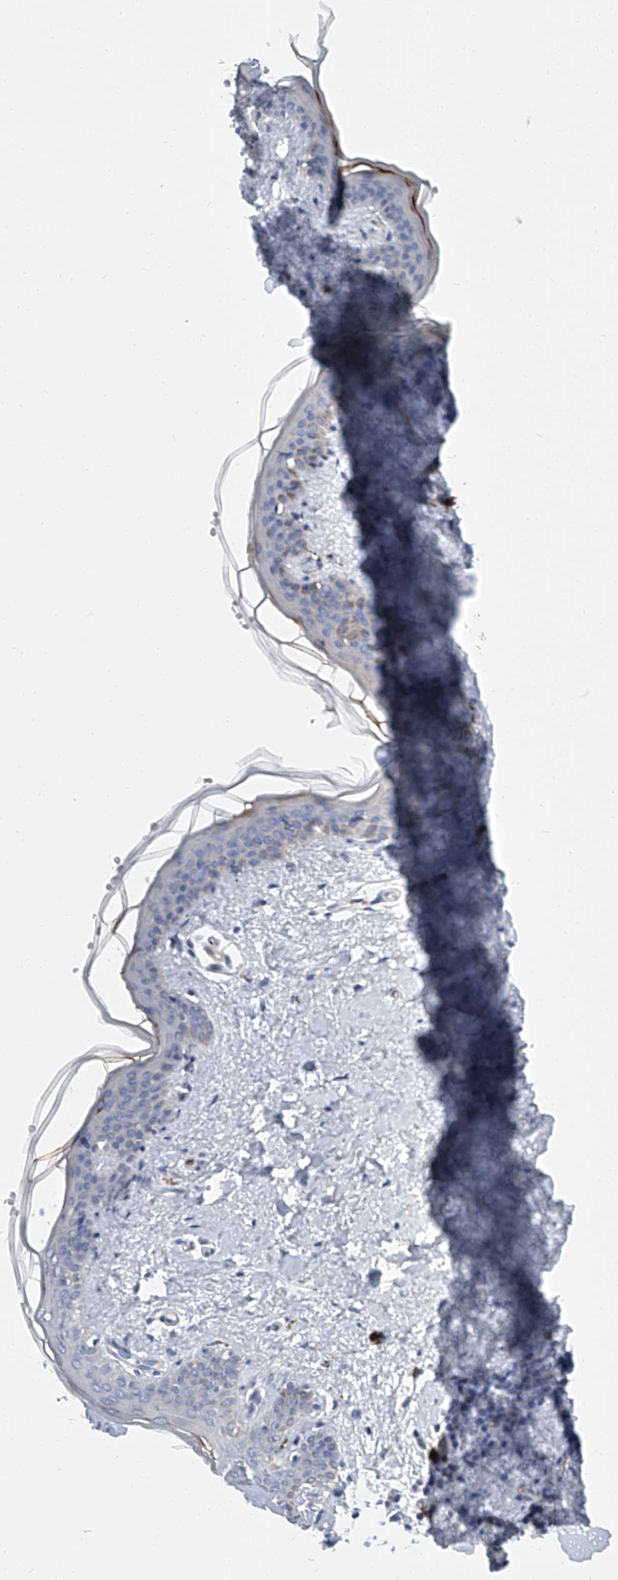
{"staining": {"intensity": "negative", "quantity": "none", "location": "none"}, "tissue": "skin", "cell_type": "Fibroblasts", "image_type": "normal", "snomed": [{"axis": "morphology", "description": "Normal tissue, NOS"}, {"axis": "topography", "description": "Skin"}], "caption": "High power microscopy micrograph of an immunohistochemistry photomicrograph of normal skin, revealing no significant staining in fibroblasts.", "gene": "KIRREL1", "patient": {"sex": "female", "age": 46}}